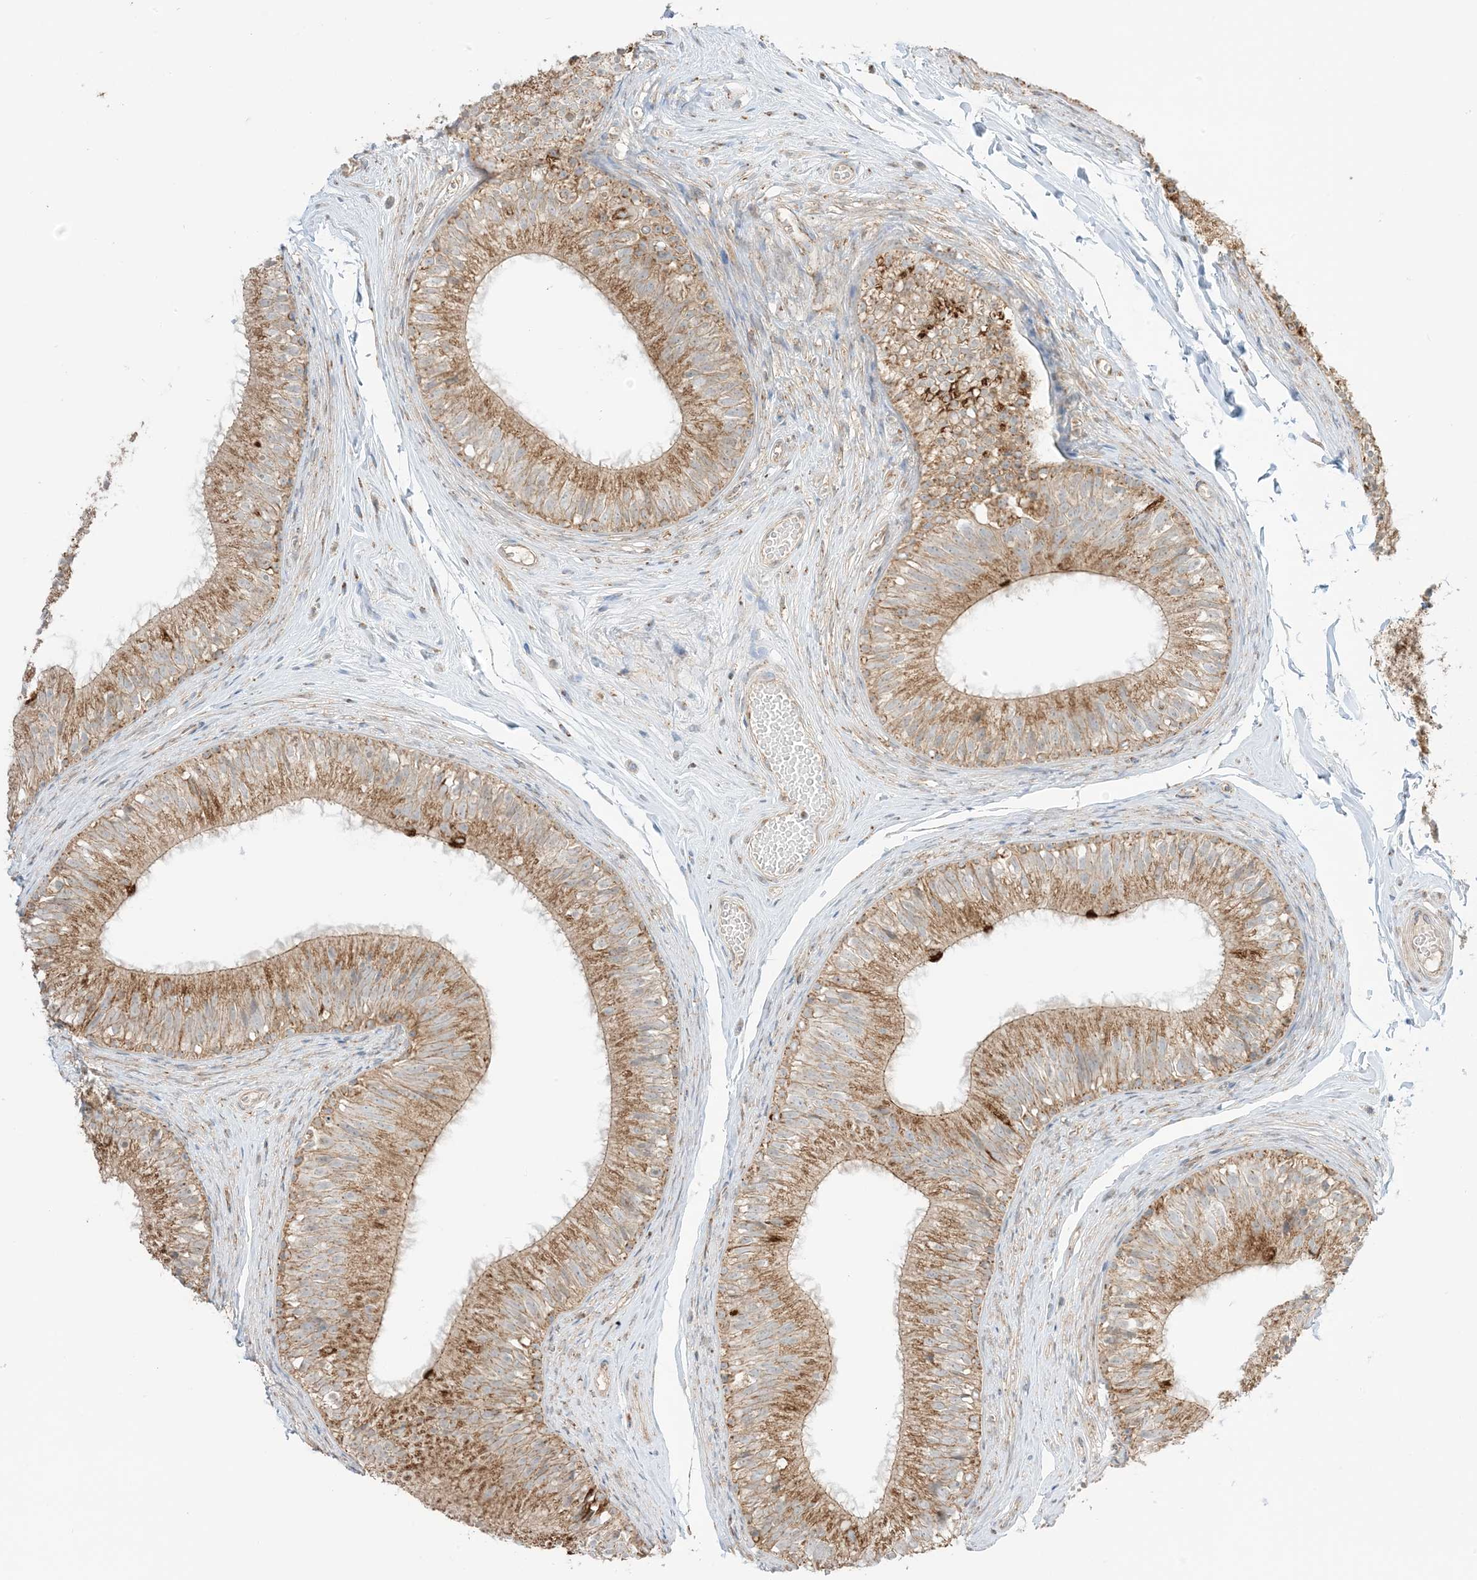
{"staining": {"intensity": "moderate", "quantity": ">75%", "location": "cytoplasmic/membranous"}, "tissue": "epididymis", "cell_type": "Glandular cells", "image_type": "normal", "snomed": [{"axis": "morphology", "description": "Normal tissue, NOS"}, {"axis": "morphology", "description": "Seminoma in situ"}, {"axis": "topography", "description": "Testis"}, {"axis": "topography", "description": "Epididymis"}], "caption": "Epididymis stained for a protein (brown) displays moderate cytoplasmic/membranous positive expression in about >75% of glandular cells.", "gene": "N4BP3", "patient": {"sex": "male", "age": 28}}